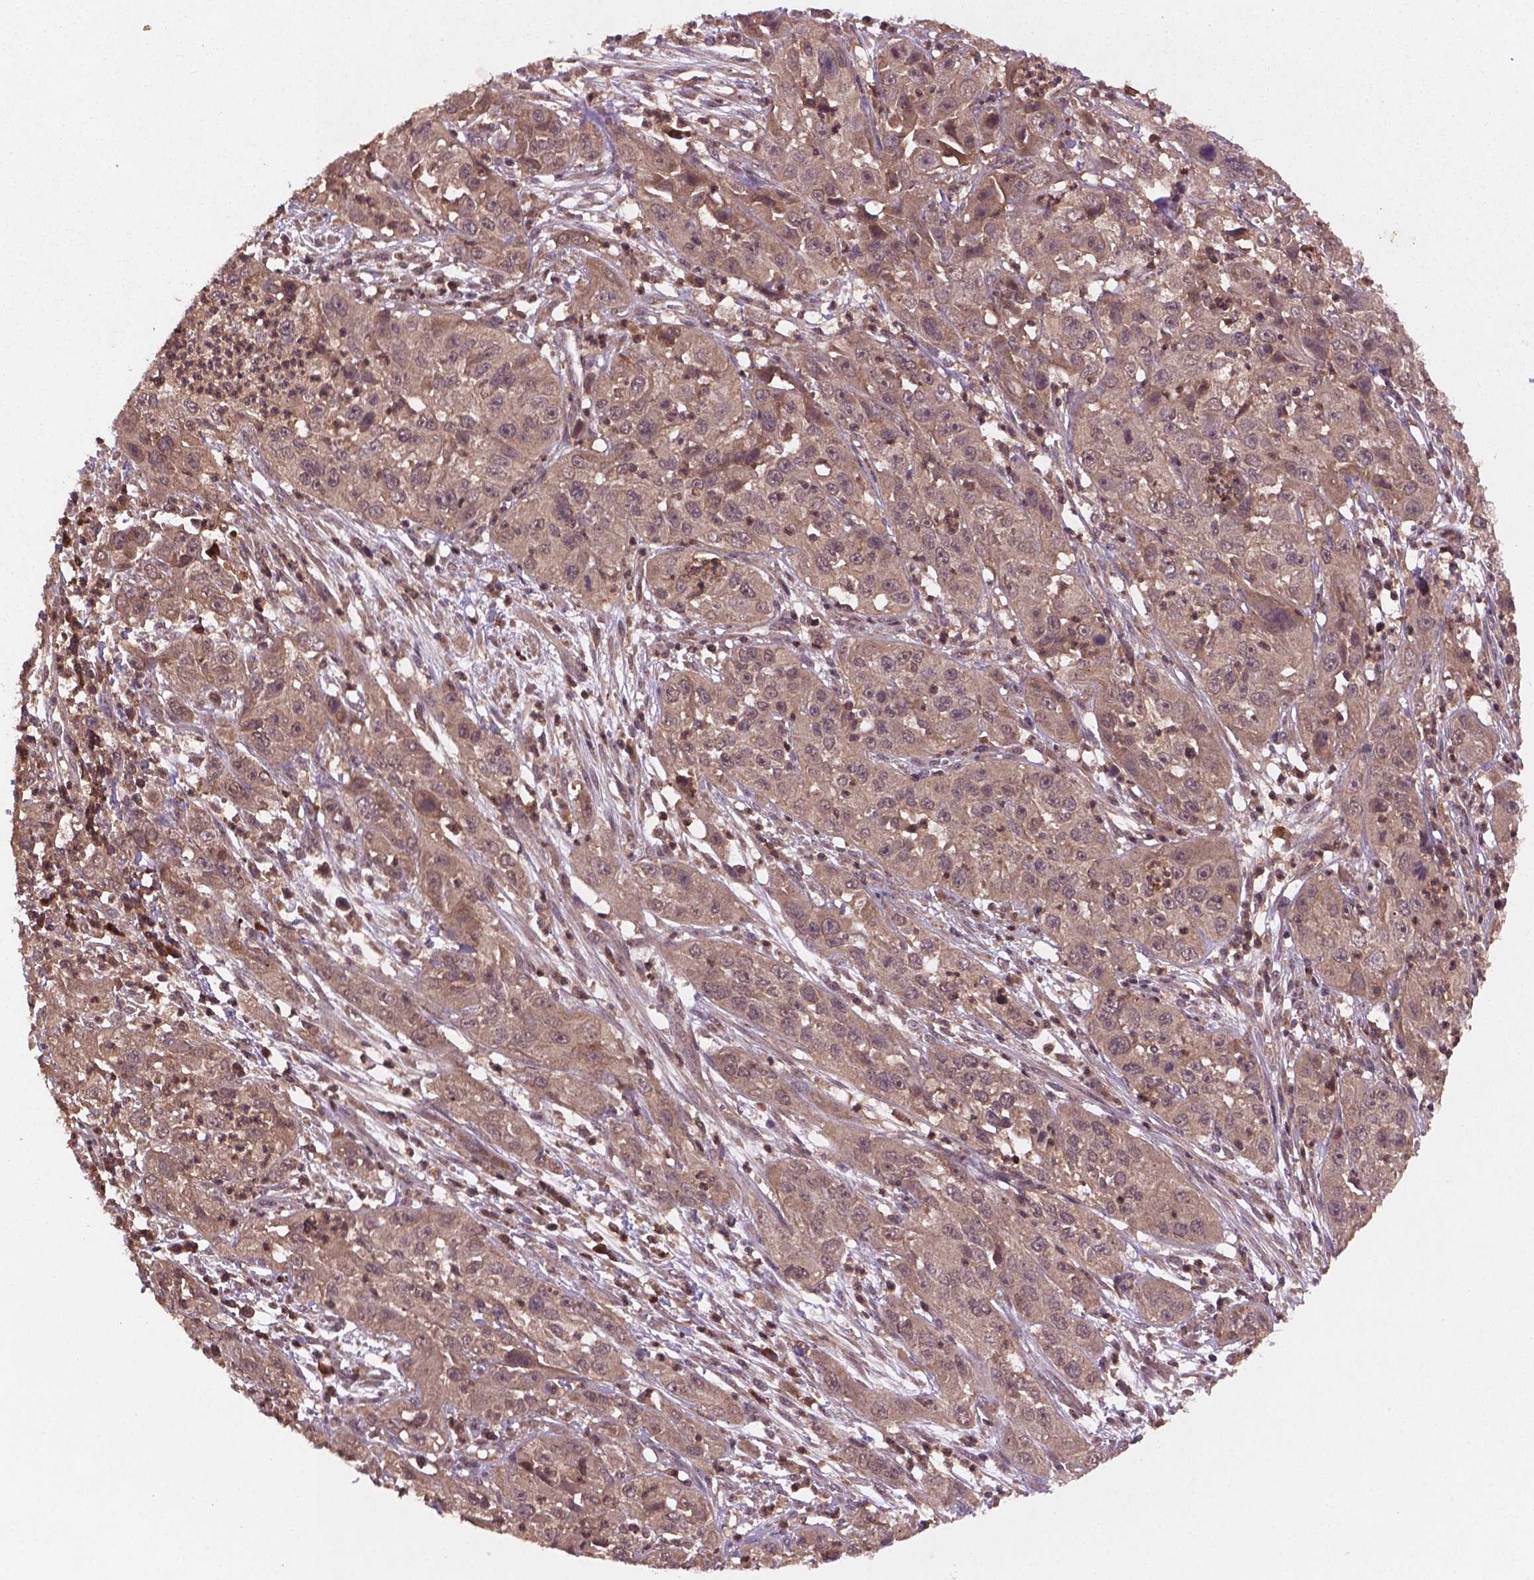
{"staining": {"intensity": "weak", "quantity": ">75%", "location": "cytoplasmic/membranous,nuclear"}, "tissue": "cervical cancer", "cell_type": "Tumor cells", "image_type": "cancer", "snomed": [{"axis": "morphology", "description": "Squamous cell carcinoma, NOS"}, {"axis": "topography", "description": "Cervix"}], "caption": "Cervical cancer stained with DAB IHC exhibits low levels of weak cytoplasmic/membranous and nuclear staining in approximately >75% of tumor cells.", "gene": "NIPAL2", "patient": {"sex": "female", "age": 32}}